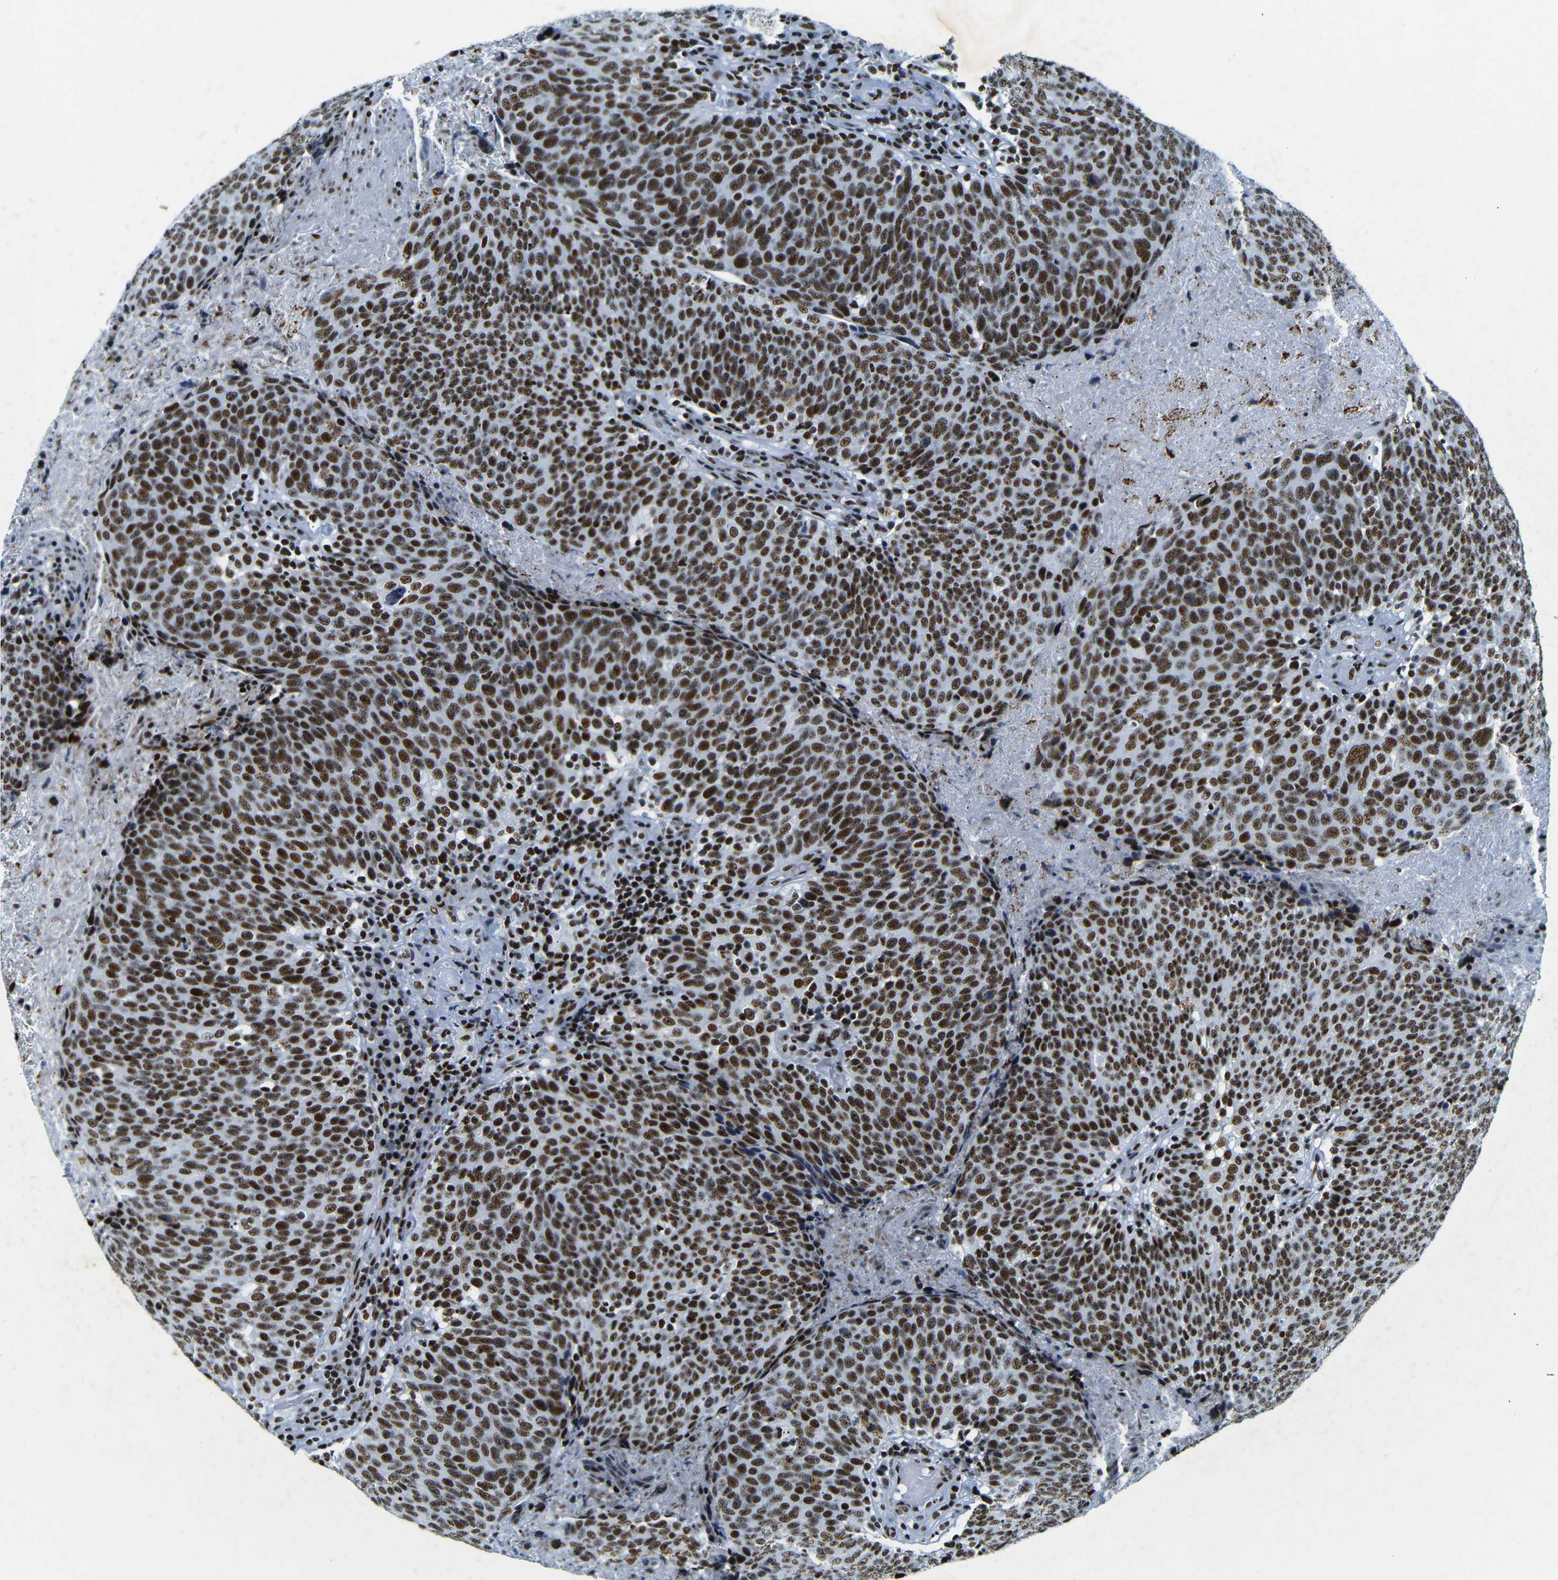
{"staining": {"intensity": "strong", "quantity": ">75%", "location": "nuclear"}, "tissue": "head and neck cancer", "cell_type": "Tumor cells", "image_type": "cancer", "snomed": [{"axis": "morphology", "description": "Squamous cell carcinoma, NOS"}, {"axis": "morphology", "description": "Squamous cell carcinoma, metastatic, NOS"}, {"axis": "topography", "description": "Lymph node"}, {"axis": "topography", "description": "Head-Neck"}], "caption": "Strong nuclear positivity is seen in approximately >75% of tumor cells in head and neck squamous cell carcinoma.", "gene": "SRSF1", "patient": {"sex": "male", "age": 62}}